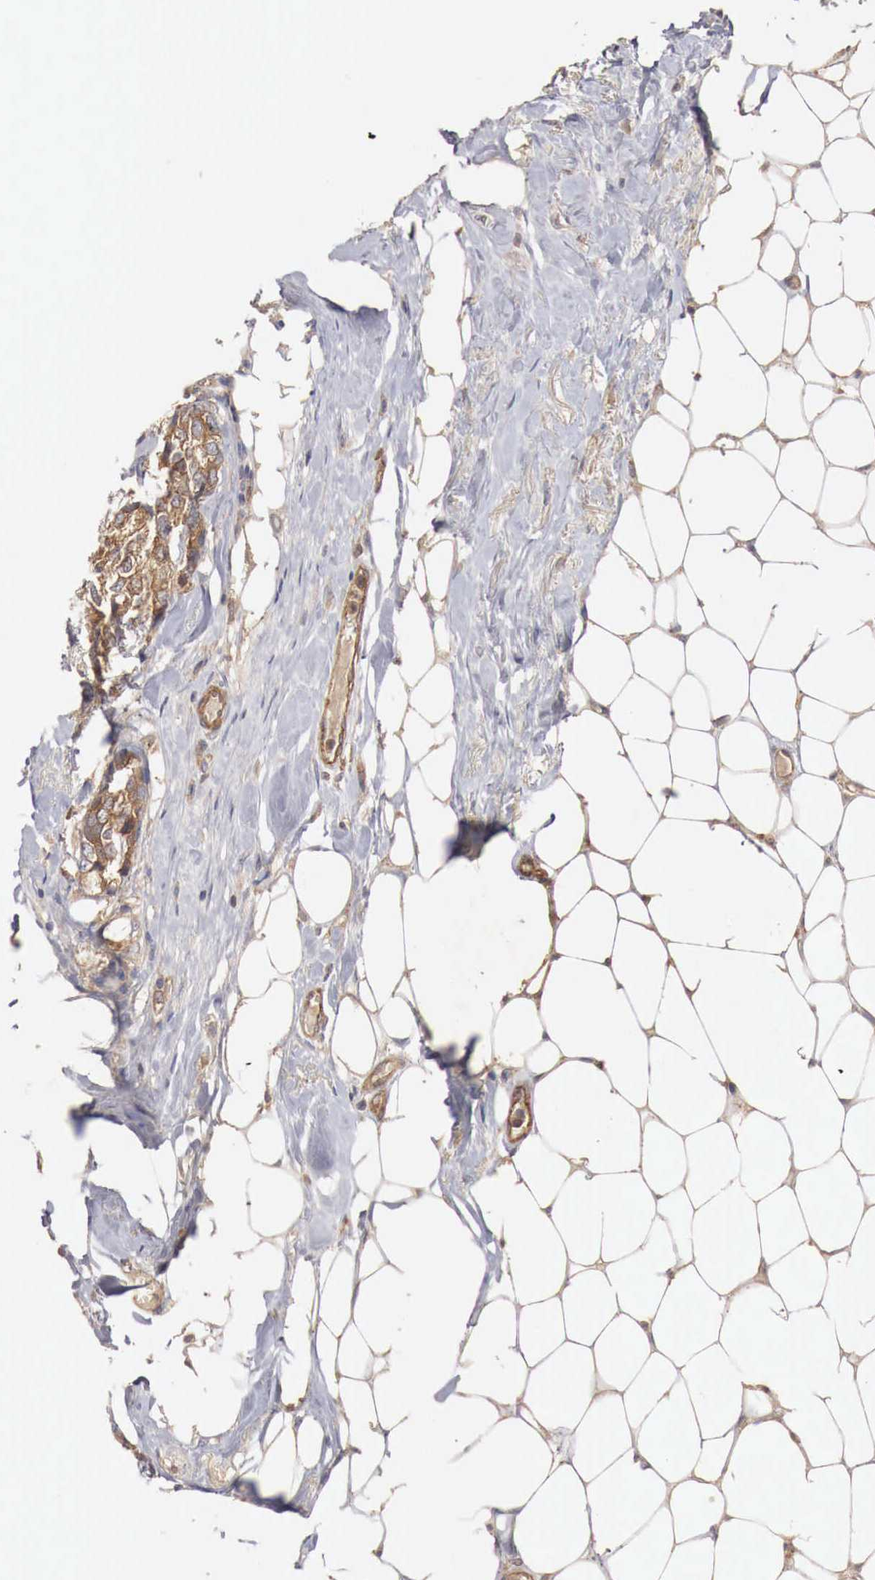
{"staining": {"intensity": "strong", "quantity": ">75%", "location": "cytoplasmic/membranous"}, "tissue": "breast cancer", "cell_type": "Tumor cells", "image_type": "cancer", "snomed": [{"axis": "morphology", "description": "Duct carcinoma"}, {"axis": "topography", "description": "Breast"}], "caption": "Tumor cells reveal high levels of strong cytoplasmic/membranous staining in approximately >75% of cells in invasive ductal carcinoma (breast).", "gene": "ARMCX4", "patient": {"sex": "female", "age": 68}}